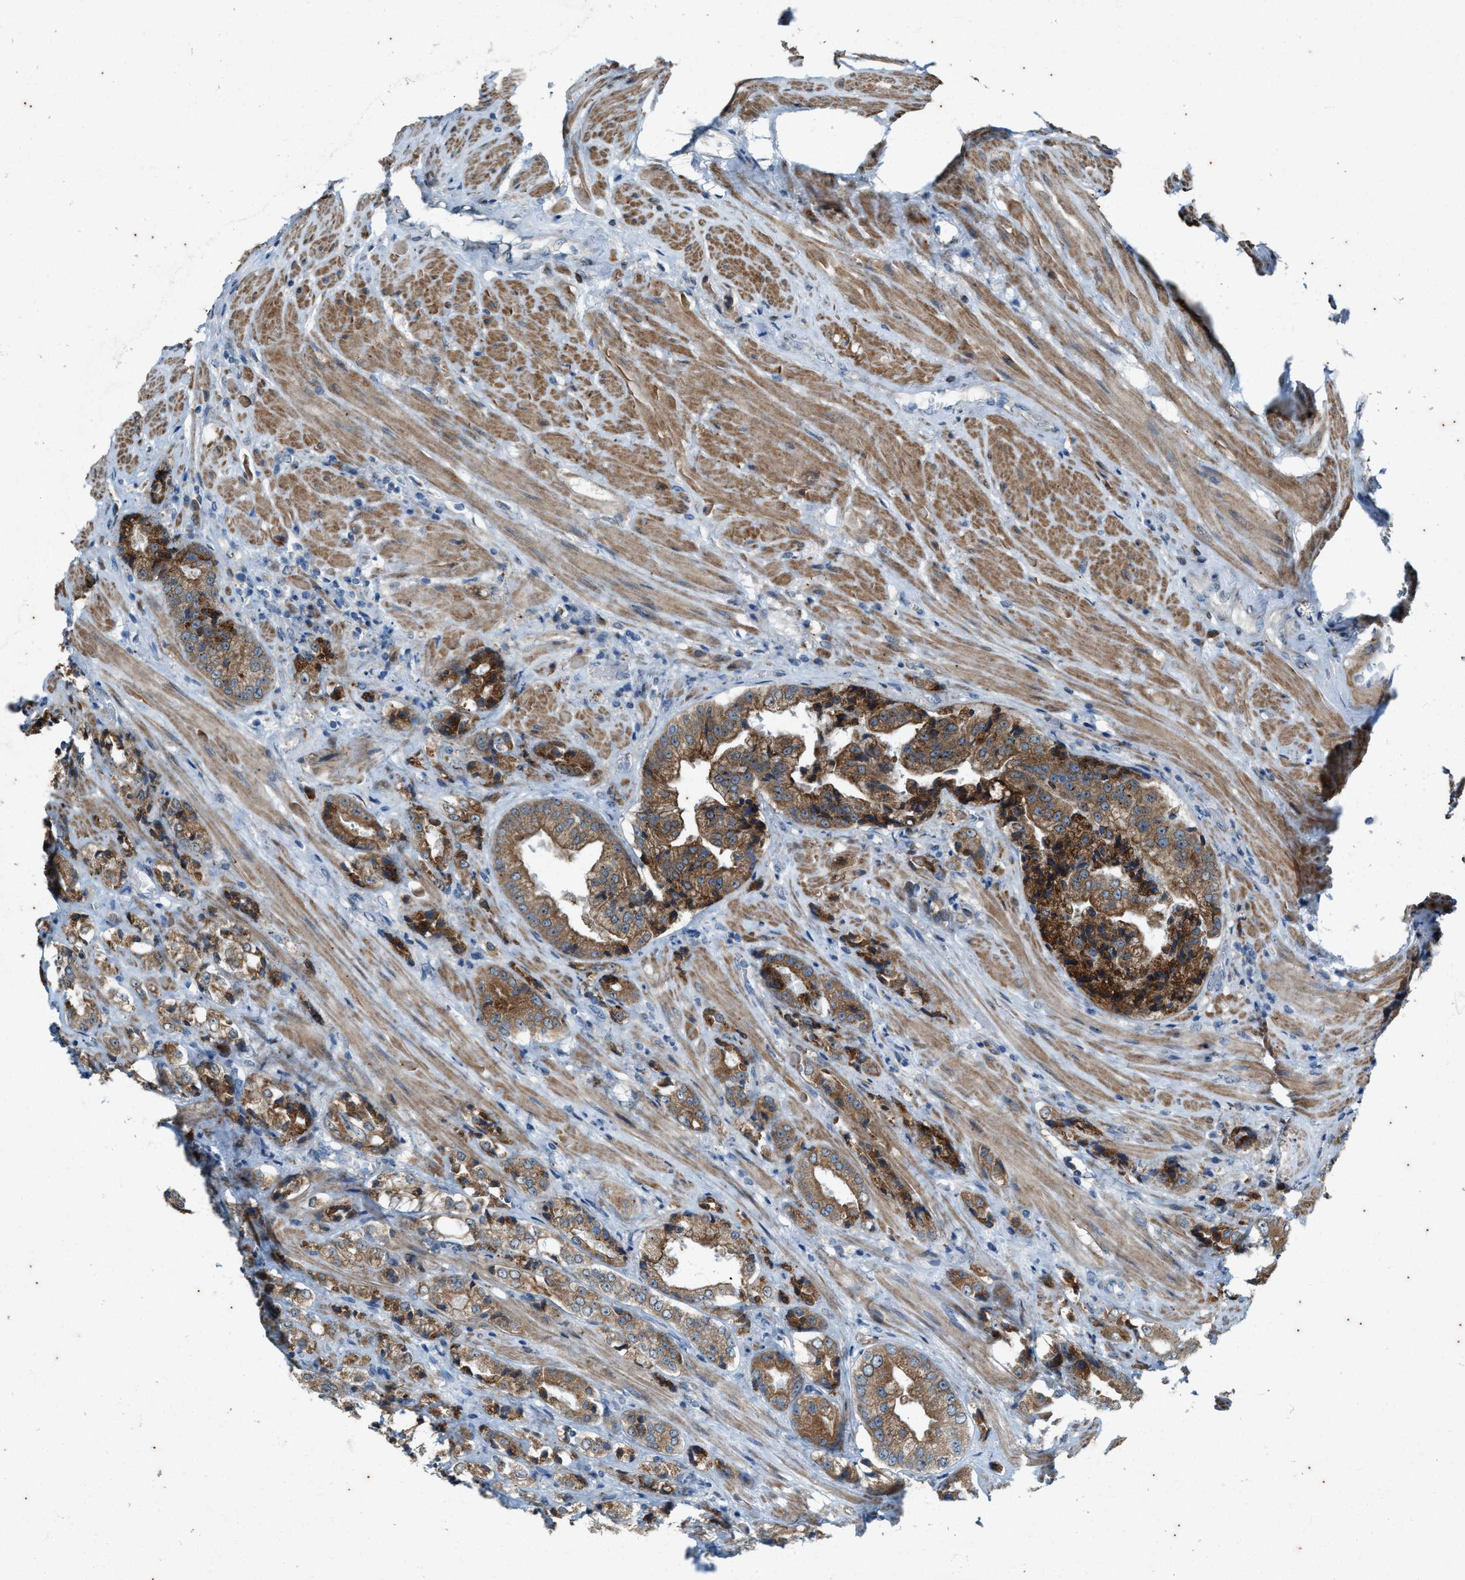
{"staining": {"intensity": "moderate", "quantity": ">75%", "location": "cytoplasmic/membranous"}, "tissue": "prostate cancer", "cell_type": "Tumor cells", "image_type": "cancer", "snomed": [{"axis": "morphology", "description": "Adenocarcinoma, High grade"}, {"axis": "topography", "description": "Prostate"}], "caption": "This is an image of immunohistochemistry staining of prostate cancer, which shows moderate positivity in the cytoplasmic/membranous of tumor cells.", "gene": "CHPF2", "patient": {"sex": "male", "age": 61}}